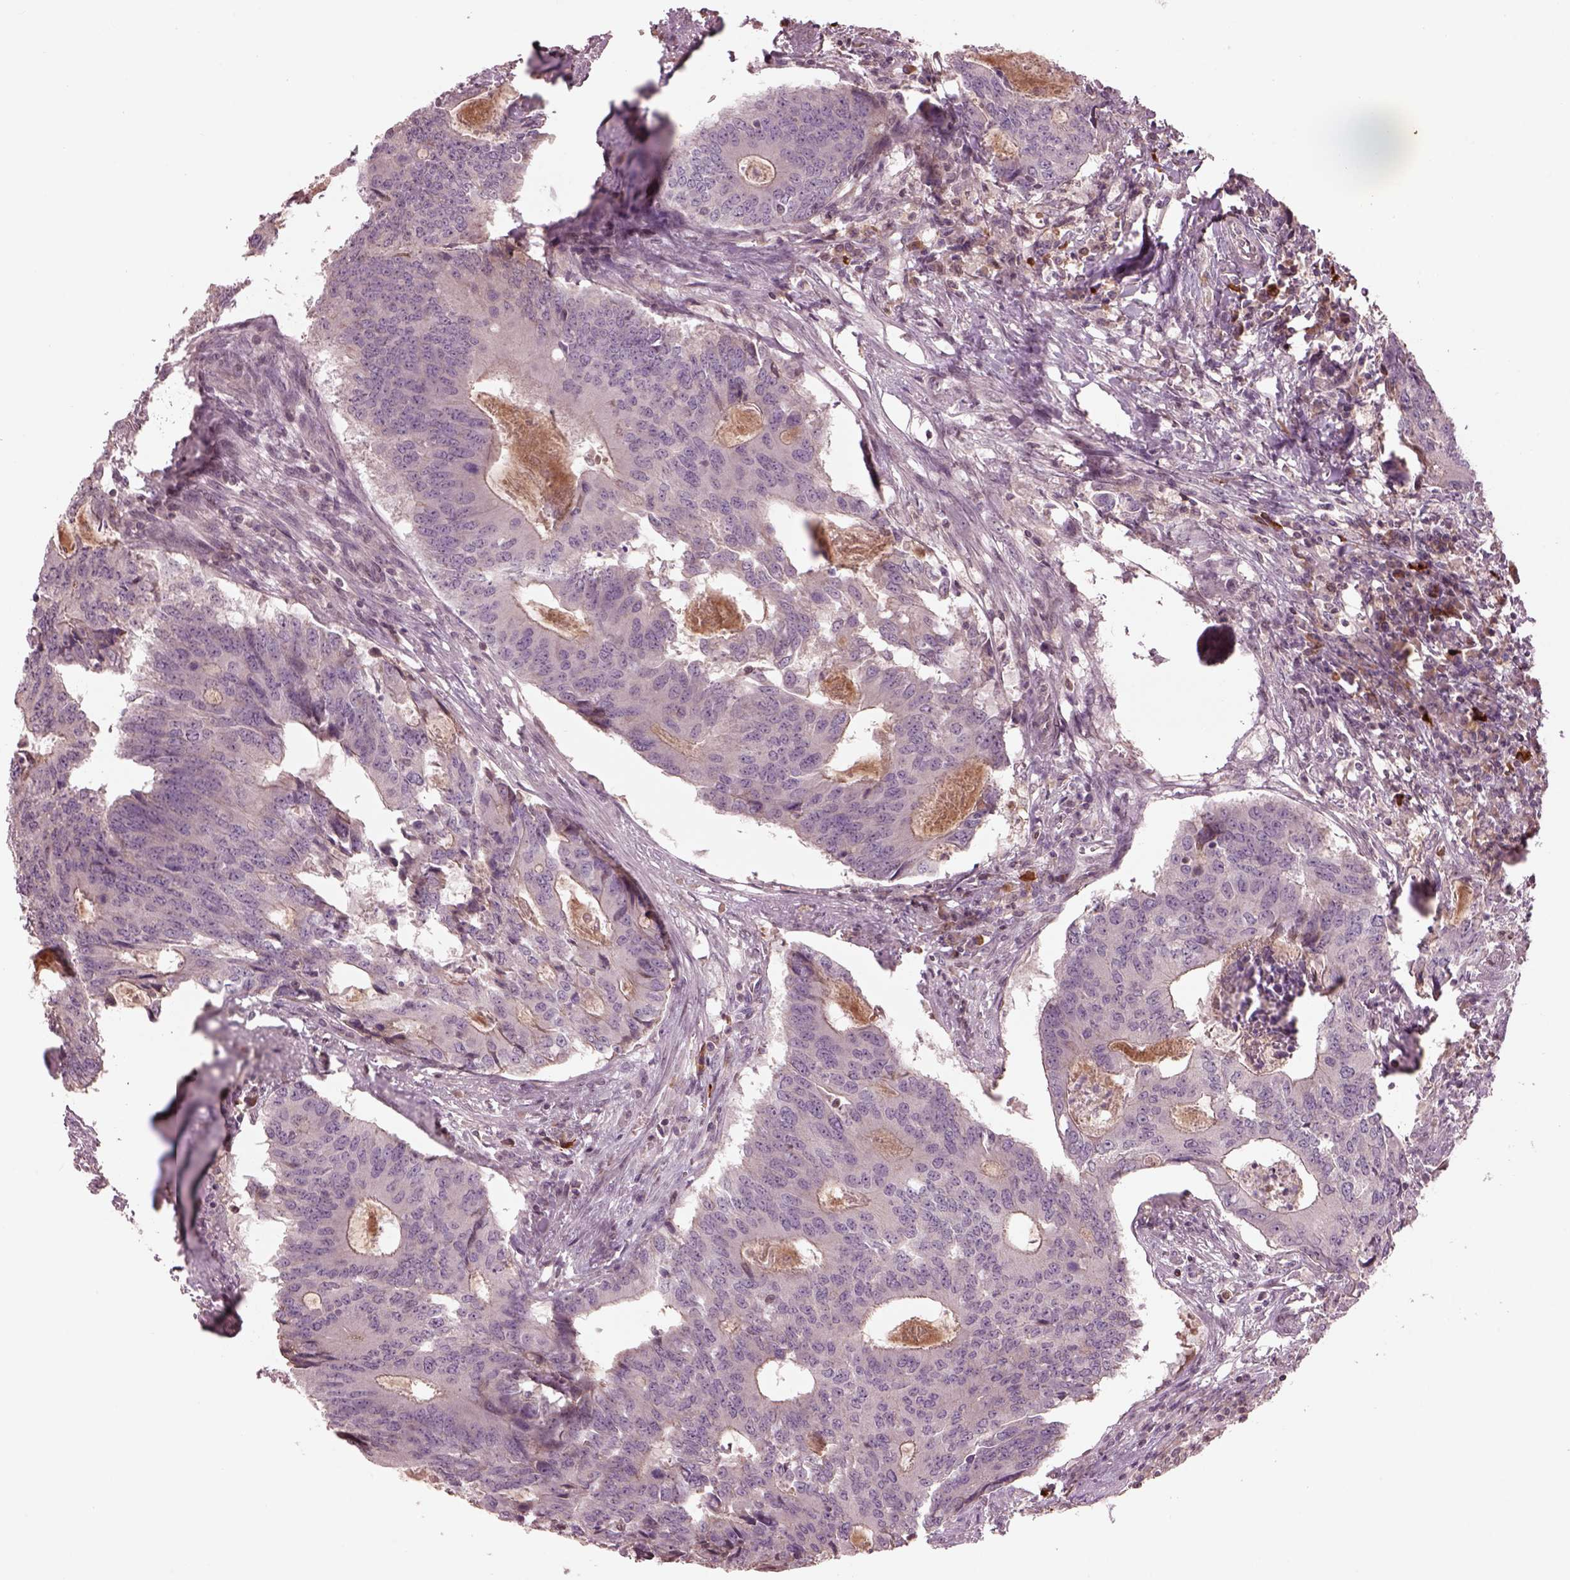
{"staining": {"intensity": "negative", "quantity": "none", "location": "none"}, "tissue": "colorectal cancer", "cell_type": "Tumor cells", "image_type": "cancer", "snomed": [{"axis": "morphology", "description": "Adenocarcinoma, NOS"}, {"axis": "topography", "description": "Colon"}], "caption": "A histopathology image of colorectal cancer (adenocarcinoma) stained for a protein exhibits no brown staining in tumor cells.", "gene": "PTX4", "patient": {"sex": "male", "age": 67}}